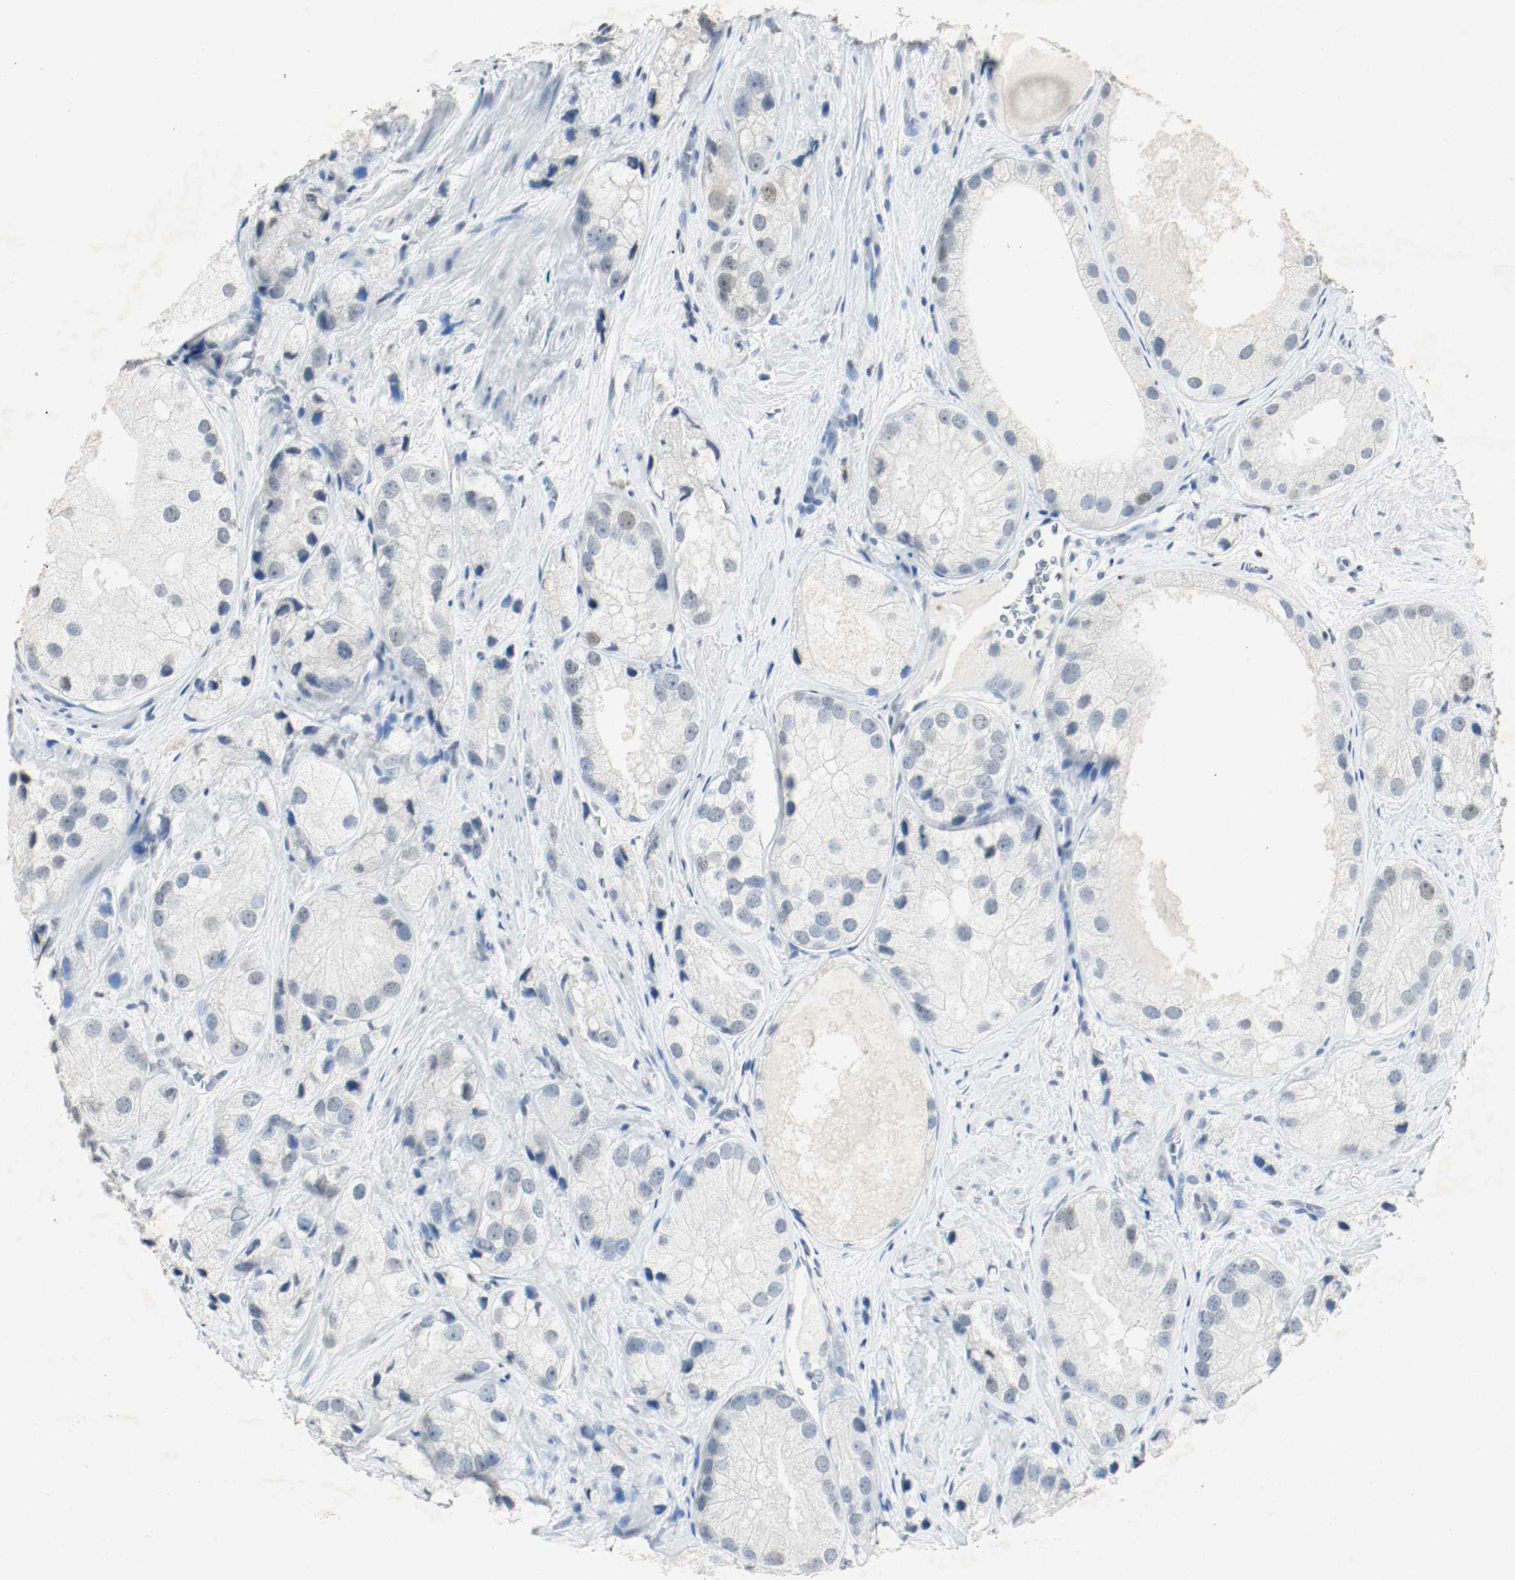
{"staining": {"intensity": "negative", "quantity": "none", "location": "none"}, "tissue": "prostate cancer", "cell_type": "Tumor cells", "image_type": "cancer", "snomed": [{"axis": "morphology", "description": "Adenocarcinoma, Low grade"}, {"axis": "topography", "description": "Prostate"}], "caption": "Immunohistochemistry photomicrograph of prostate cancer (adenocarcinoma (low-grade)) stained for a protein (brown), which shows no staining in tumor cells.", "gene": "DNMT1", "patient": {"sex": "male", "age": 69}}